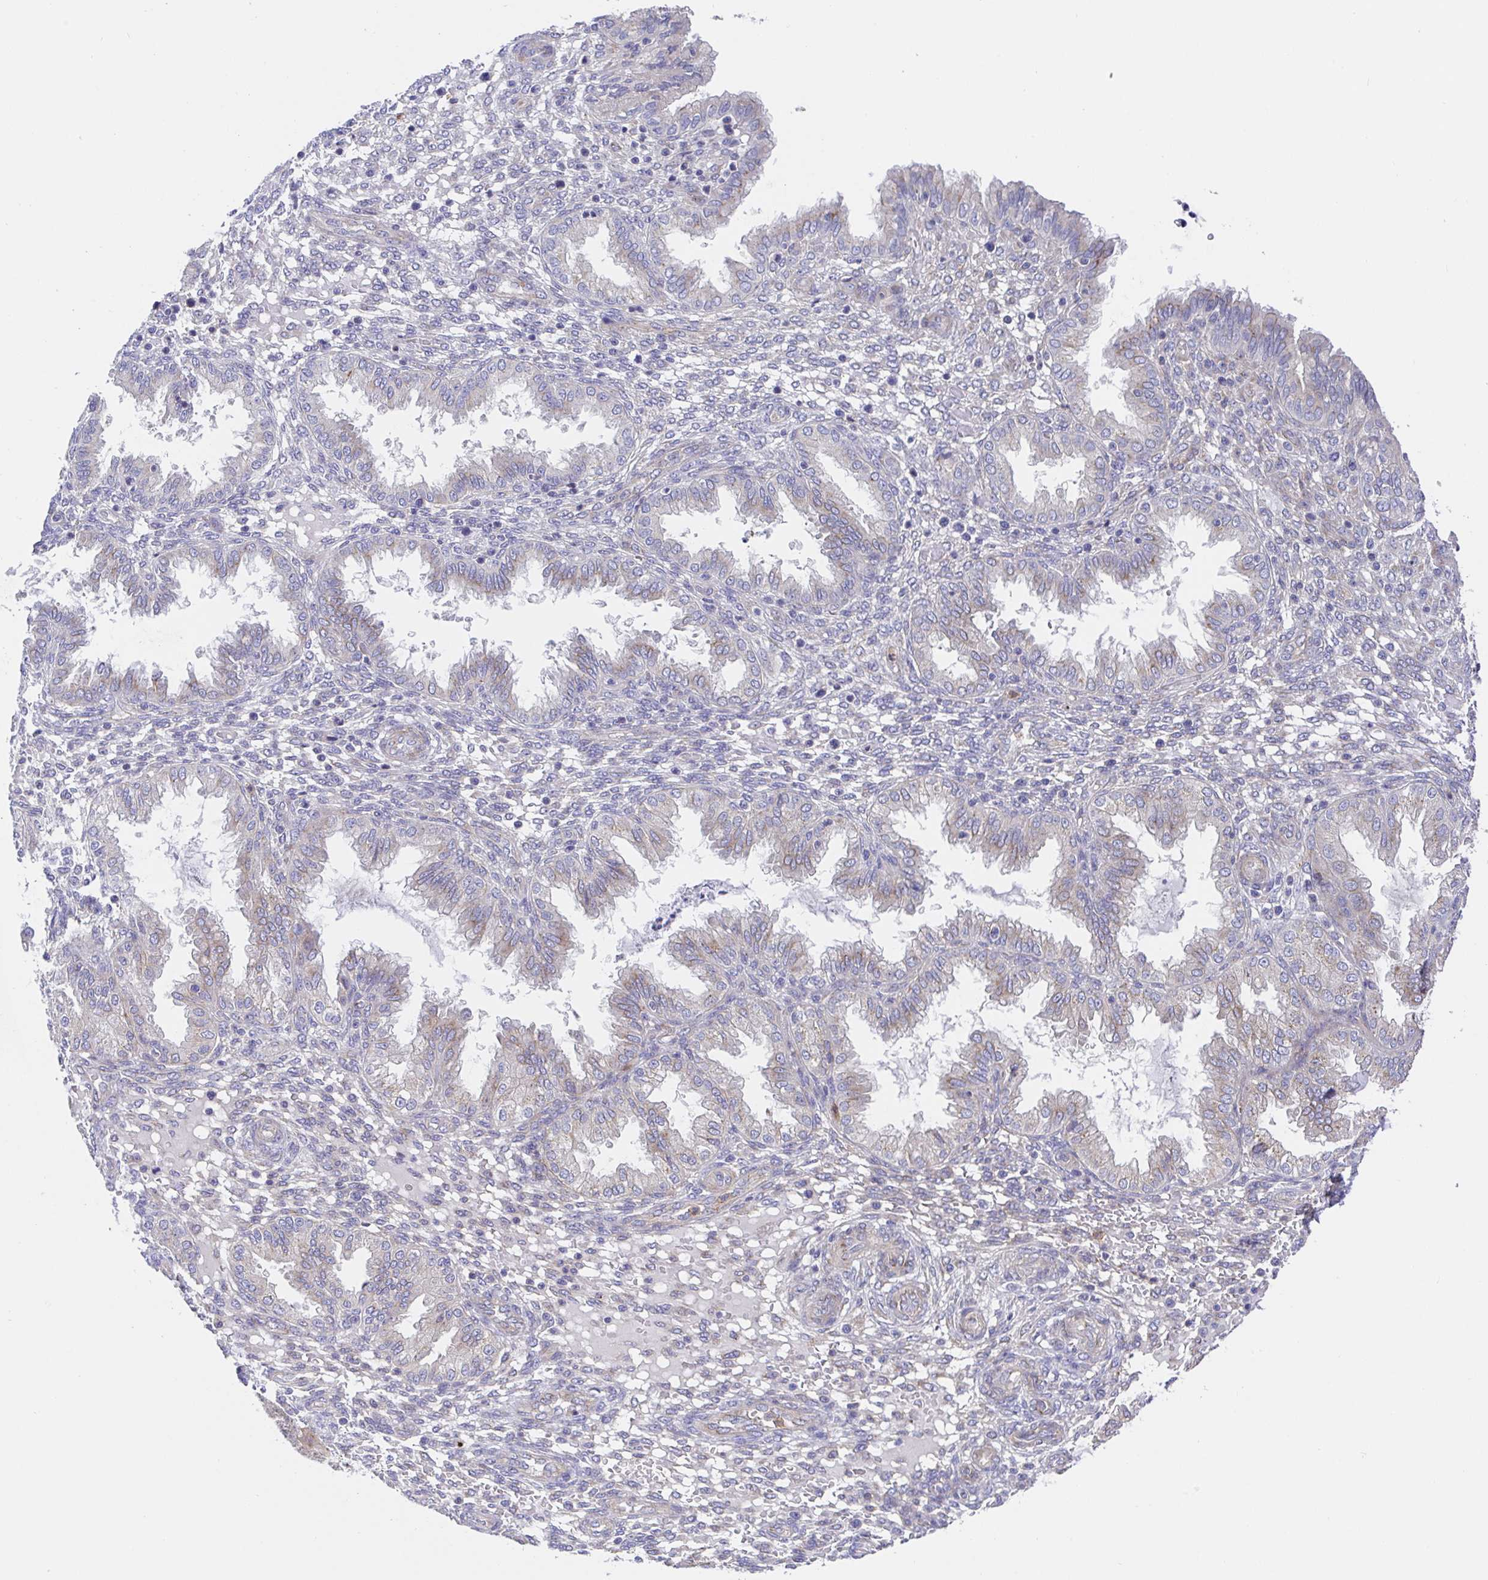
{"staining": {"intensity": "negative", "quantity": "none", "location": "none"}, "tissue": "endometrium", "cell_type": "Cells in endometrial stroma", "image_type": "normal", "snomed": [{"axis": "morphology", "description": "Normal tissue, NOS"}, {"axis": "topography", "description": "Endometrium"}], "caption": "IHC photomicrograph of benign endometrium: endometrium stained with DAB reveals no significant protein staining in cells in endometrial stroma.", "gene": "GOLGA1", "patient": {"sex": "female", "age": 33}}